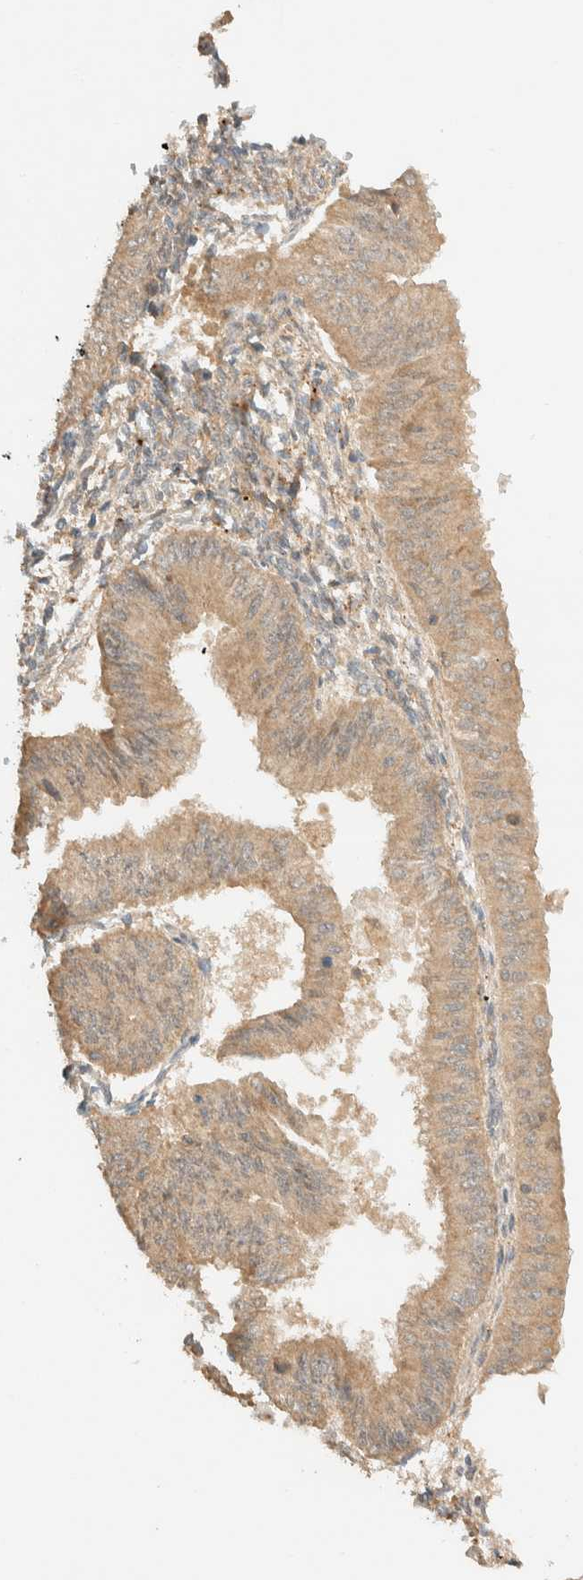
{"staining": {"intensity": "moderate", "quantity": ">75%", "location": "cytoplasmic/membranous"}, "tissue": "endometrial cancer", "cell_type": "Tumor cells", "image_type": "cancer", "snomed": [{"axis": "morphology", "description": "Normal tissue, NOS"}, {"axis": "morphology", "description": "Adenocarcinoma, NOS"}, {"axis": "topography", "description": "Endometrium"}], "caption": "Human endometrial cancer stained for a protein (brown) displays moderate cytoplasmic/membranous positive positivity in approximately >75% of tumor cells.", "gene": "ZBTB34", "patient": {"sex": "female", "age": 53}}